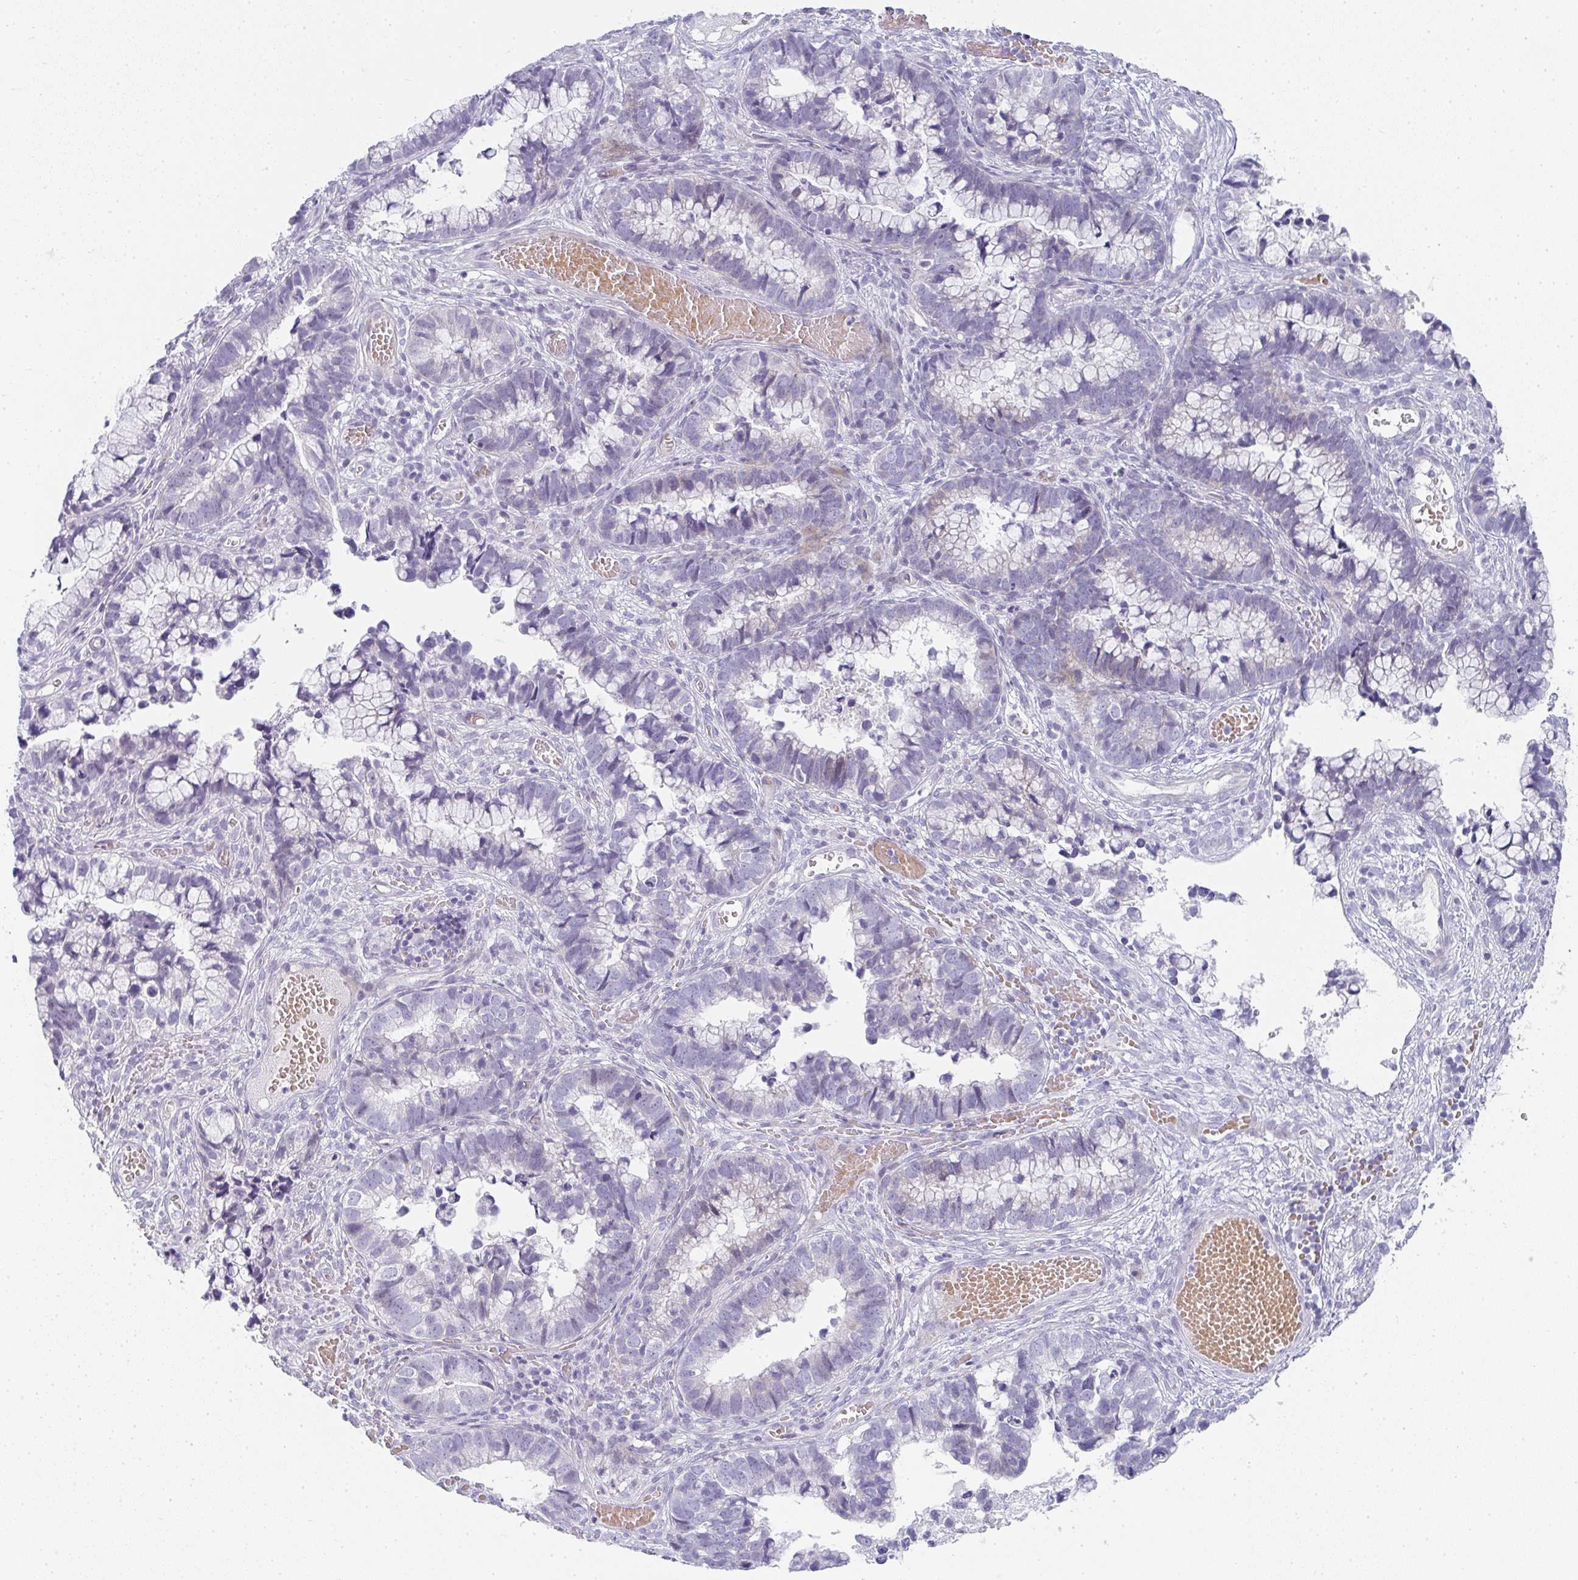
{"staining": {"intensity": "weak", "quantity": "<25%", "location": "nuclear"}, "tissue": "cervical cancer", "cell_type": "Tumor cells", "image_type": "cancer", "snomed": [{"axis": "morphology", "description": "Adenocarcinoma, NOS"}, {"axis": "topography", "description": "Cervix"}], "caption": "This is a histopathology image of immunohistochemistry (IHC) staining of cervical adenocarcinoma, which shows no expression in tumor cells. (DAB immunohistochemistry (IHC) with hematoxylin counter stain).", "gene": "NEU2", "patient": {"sex": "female", "age": 44}}